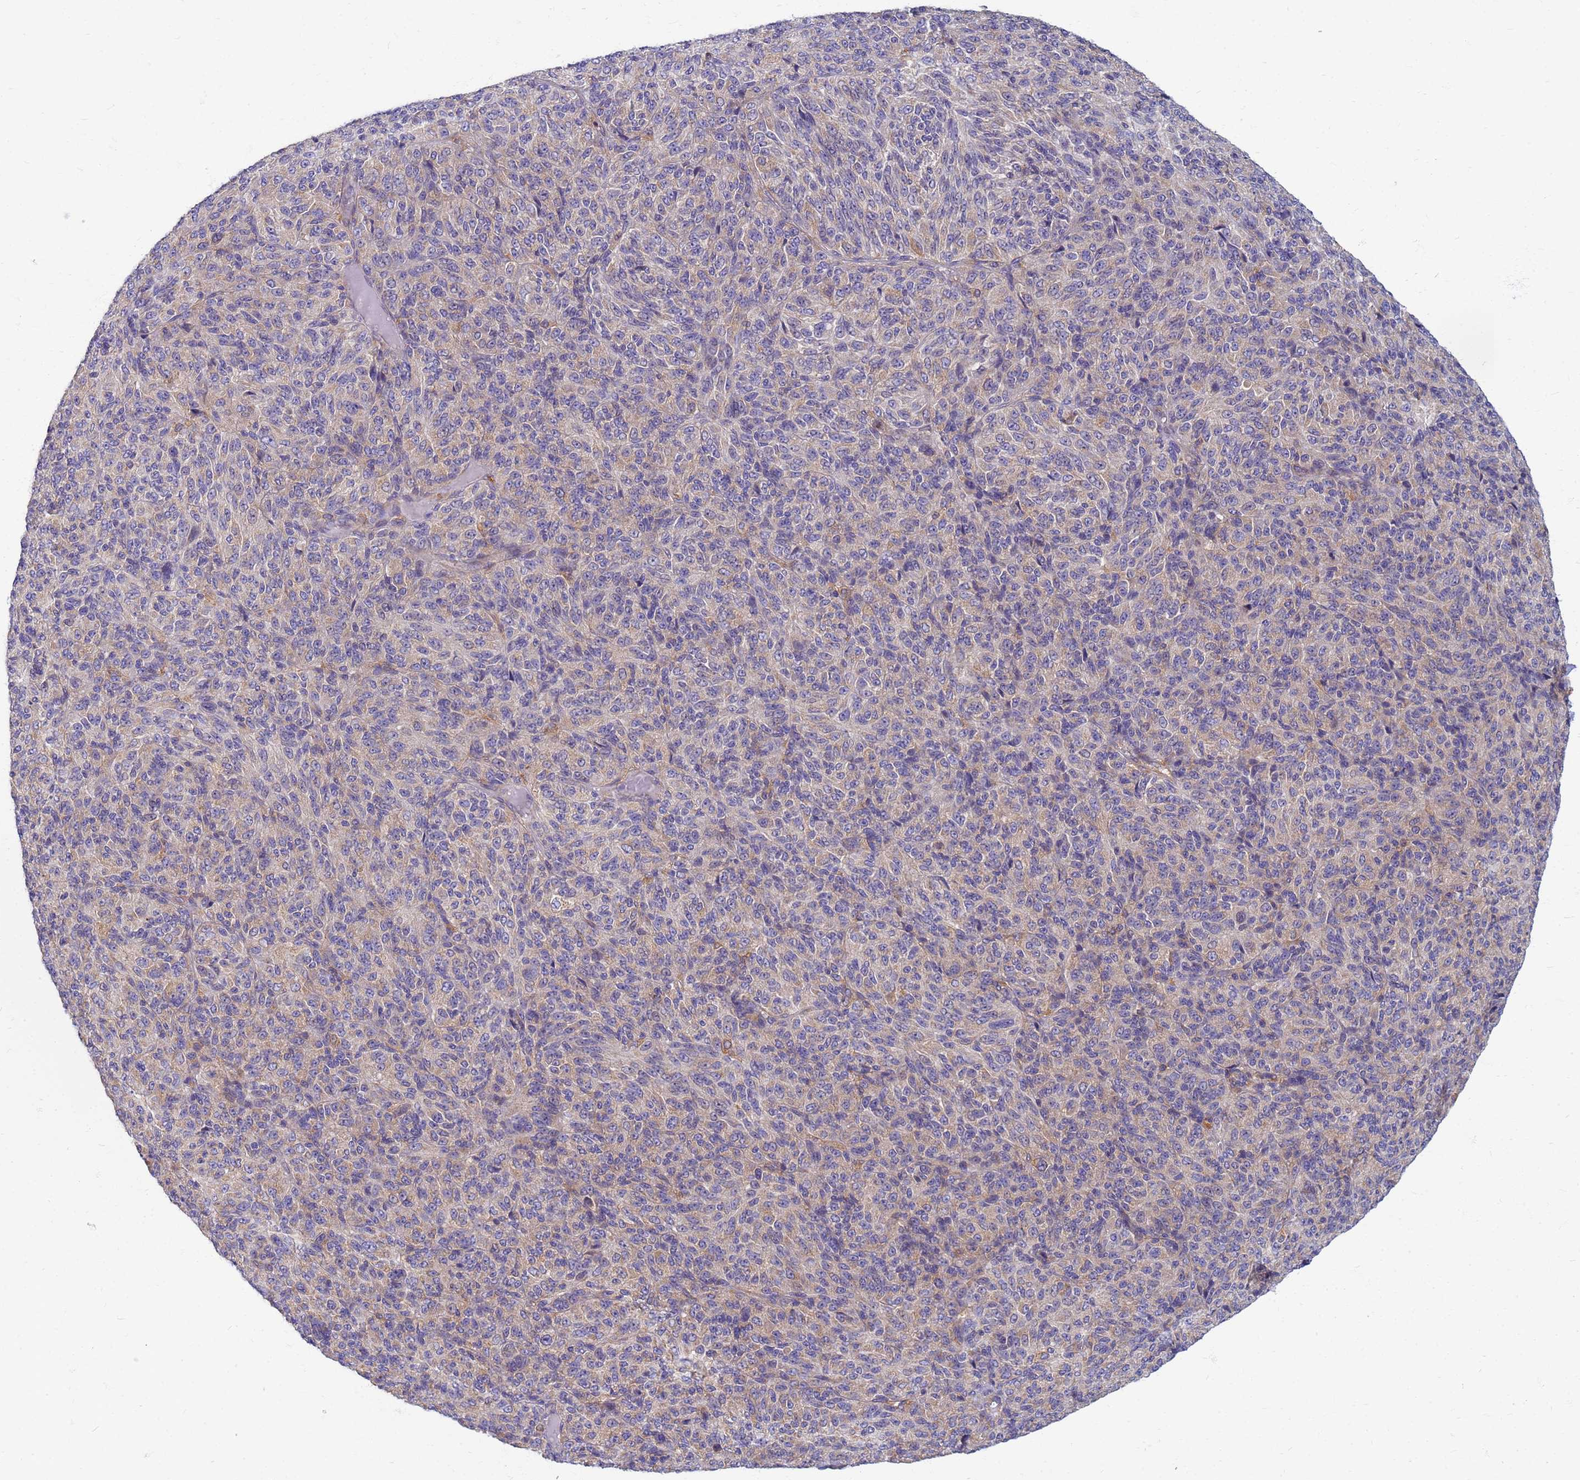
{"staining": {"intensity": "moderate", "quantity": "<25%", "location": "cytoplasmic/membranous"}, "tissue": "melanoma", "cell_type": "Tumor cells", "image_type": "cancer", "snomed": [{"axis": "morphology", "description": "Malignant melanoma, Metastatic site"}, {"axis": "topography", "description": "Brain"}], "caption": "IHC staining of malignant melanoma (metastatic site), which demonstrates low levels of moderate cytoplasmic/membranous expression in approximately <25% of tumor cells indicating moderate cytoplasmic/membranous protein expression. The staining was performed using DAB (brown) for protein detection and nuclei were counterstained in hematoxylin (blue).", "gene": "EEA1", "patient": {"sex": "female", "age": 56}}